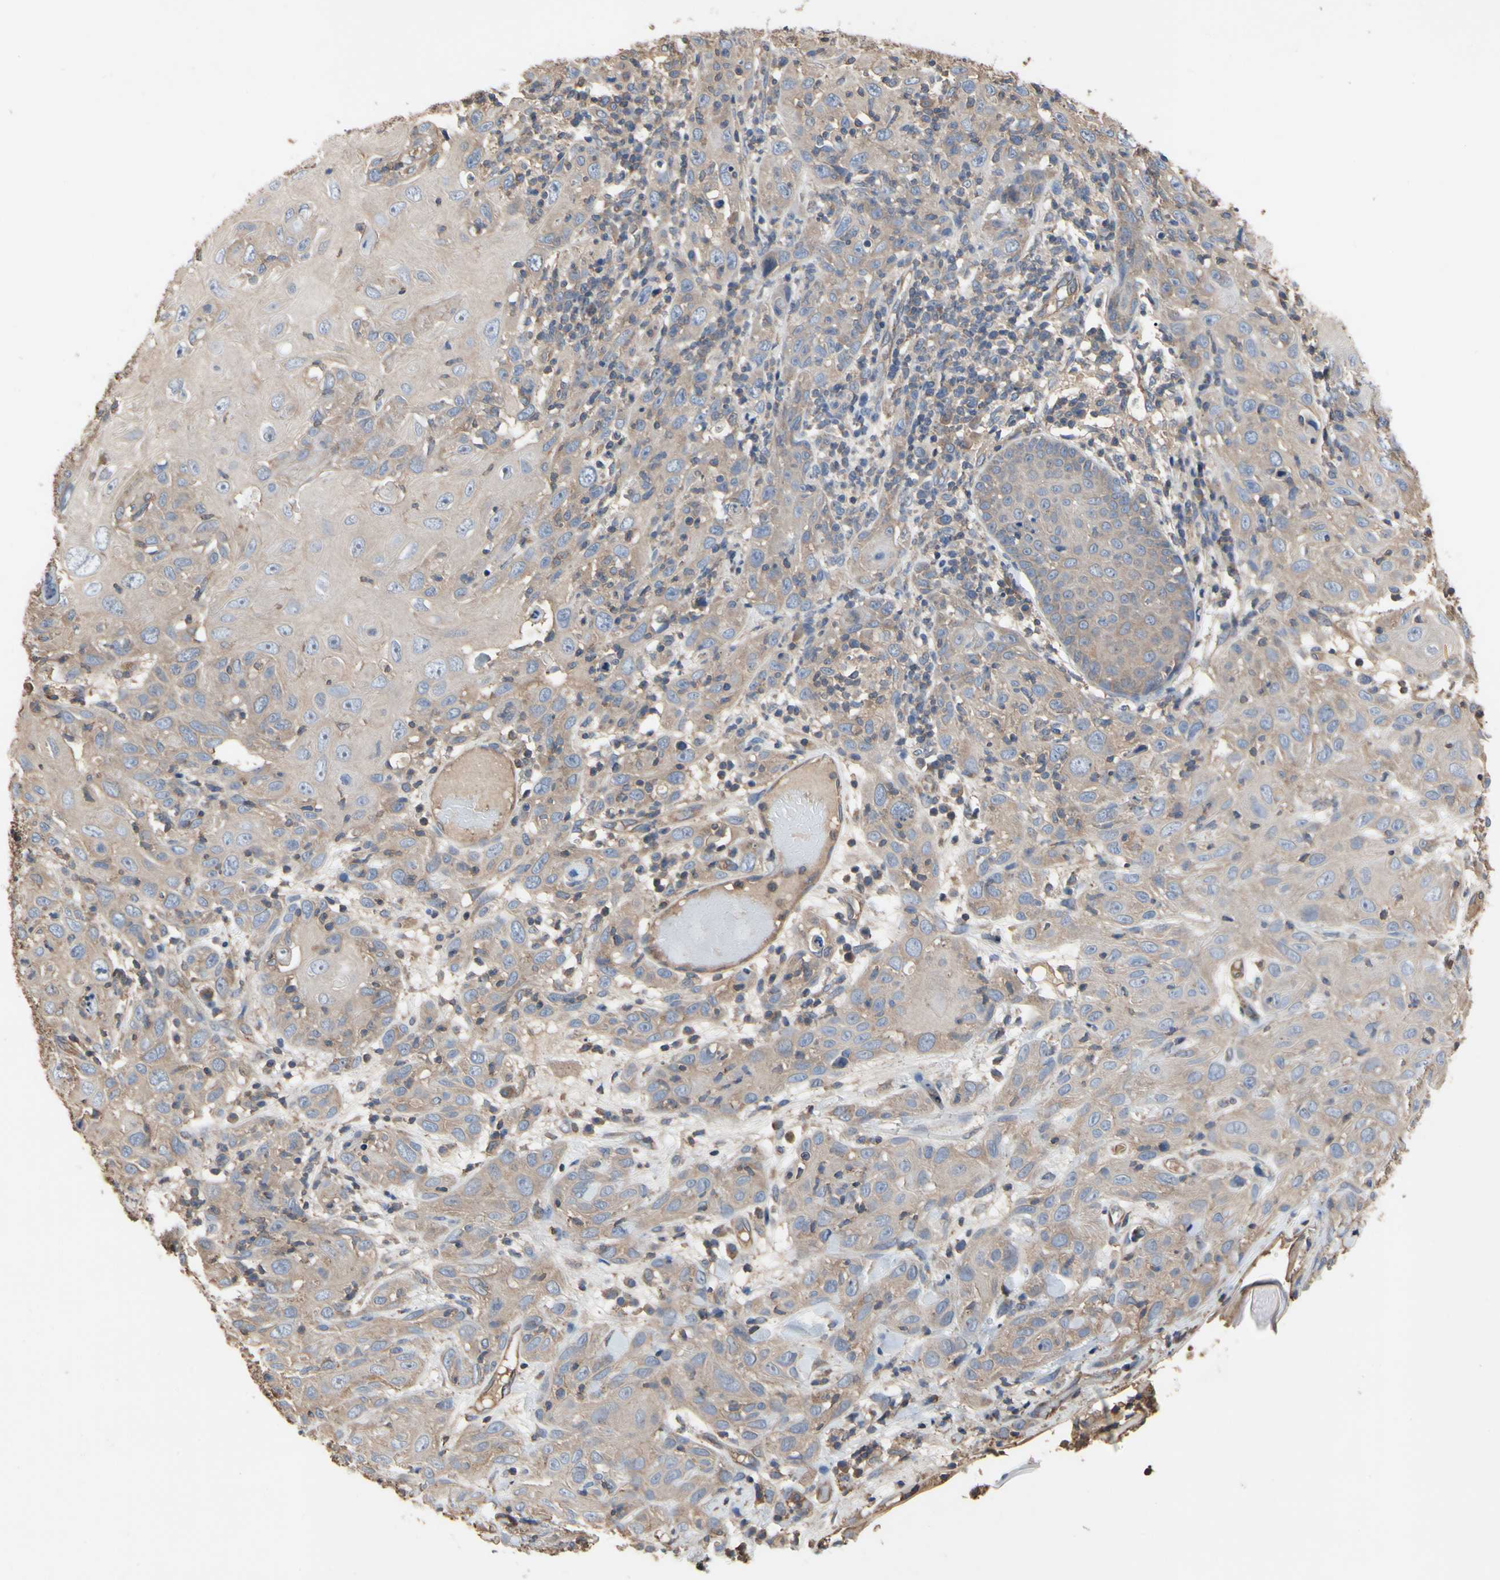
{"staining": {"intensity": "weak", "quantity": ">75%", "location": "cytoplasmic/membranous"}, "tissue": "skin cancer", "cell_type": "Tumor cells", "image_type": "cancer", "snomed": [{"axis": "morphology", "description": "Squamous cell carcinoma, NOS"}, {"axis": "topography", "description": "Skin"}], "caption": "High-power microscopy captured an immunohistochemistry histopathology image of squamous cell carcinoma (skin), revealing weak cytoplasmic/membranous expression in approximately >75% of tumor cells. (DAB (3,3'-diaminobenzidine) IHC with brightfield microscopy, high magnification).", "gene": "PDZK1", "patient": {"sex": "female", "age": 88}}